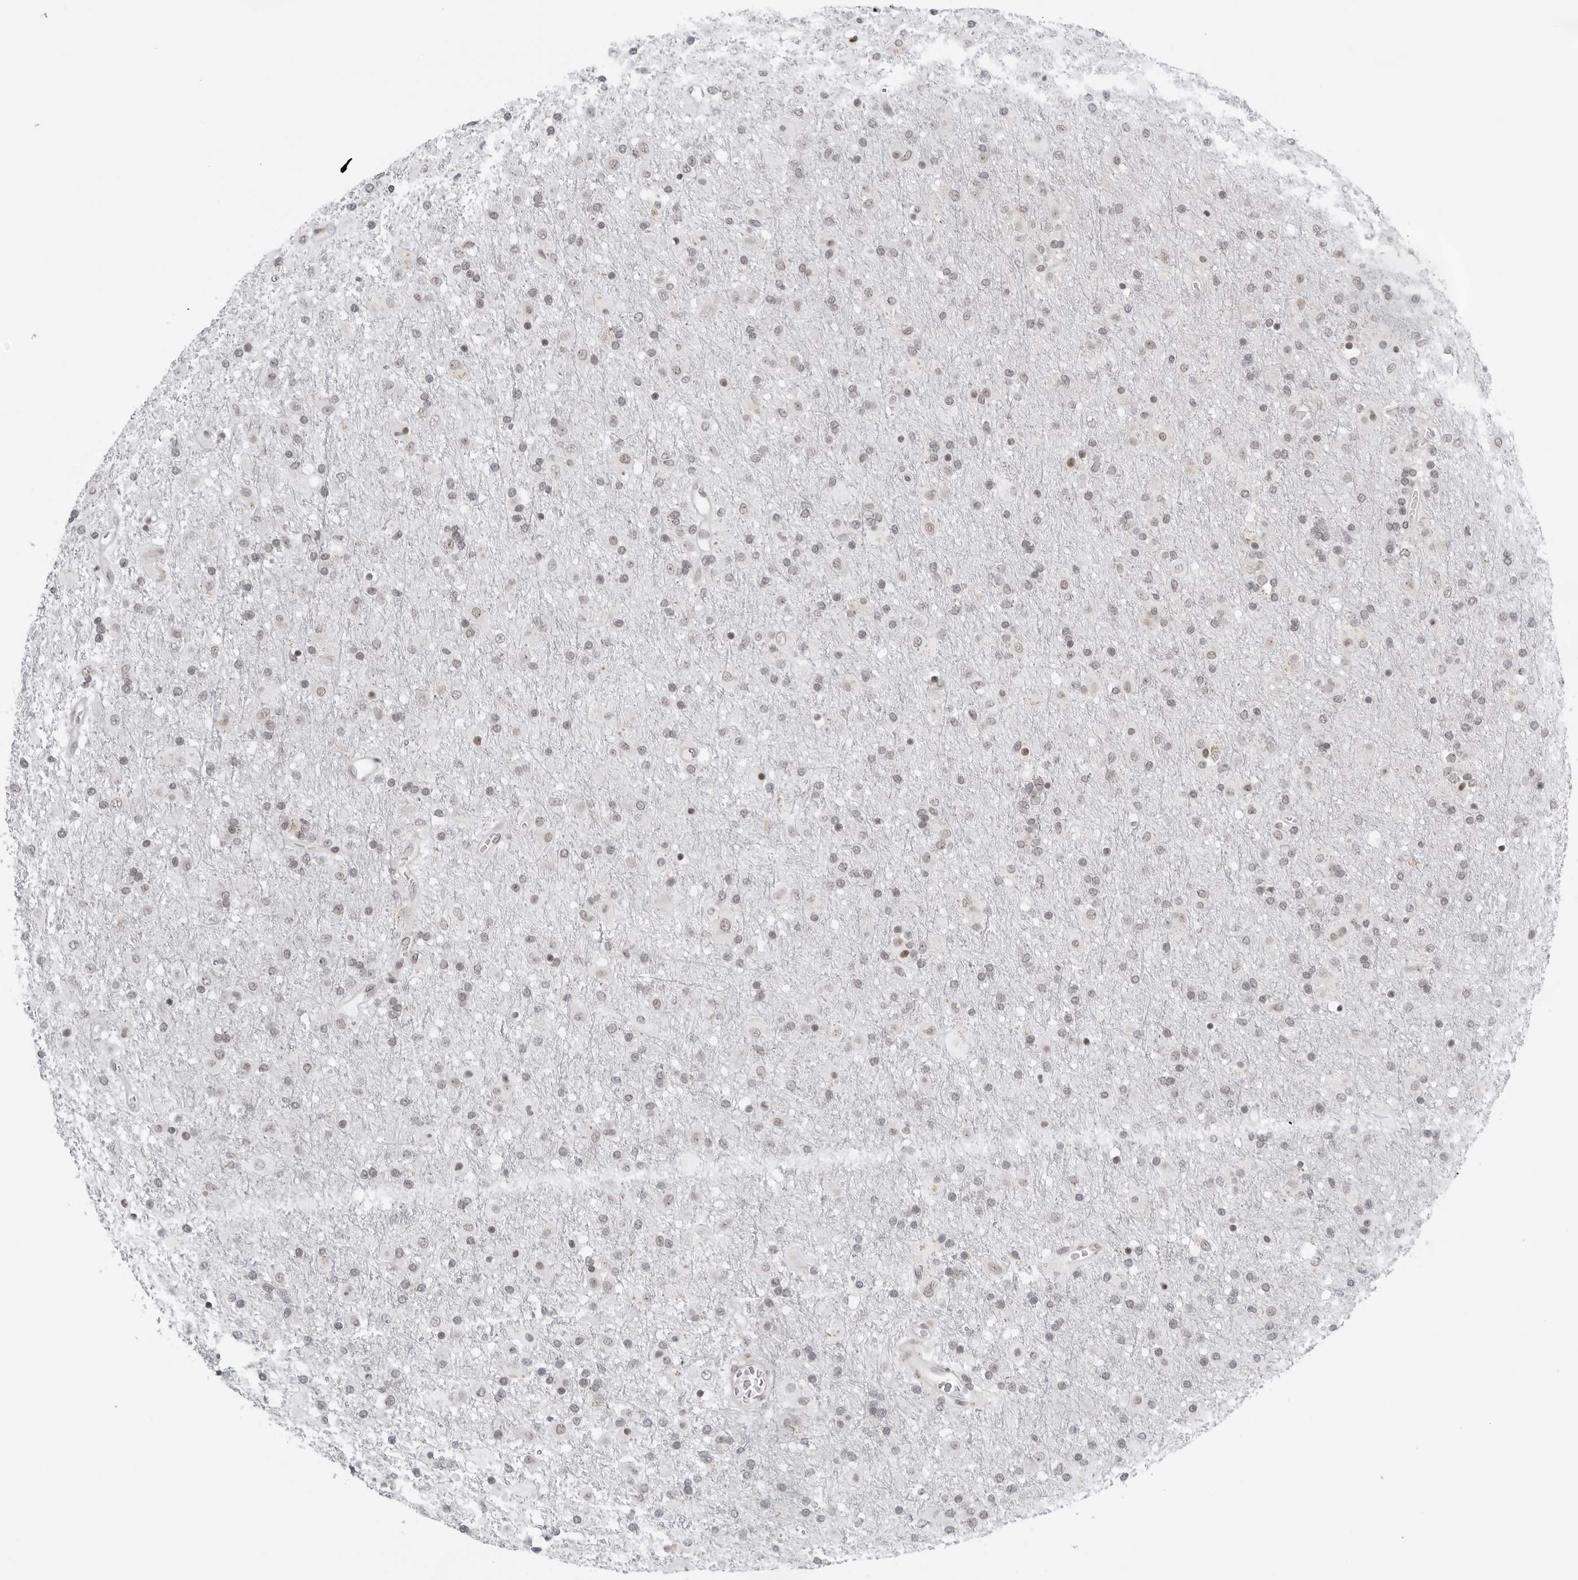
{"staining": {"intensity": "weak", "quantity": "<25%", "location": "nuclear"}, "tissue": "glioma", "cell_type": "Tumor cells", "image_type": "cancer", "snomed": [{"axis": "morphology", "description": "Glioma, malignant, Low grade"}, {"axis": "topography", "description": "Brain"}], "caption": "Glioma stained for a protein using immunohistochemistry shows no staining tumor cells.", "gene": "TOX4", "patient": {"sex": "male", "age": 65}}